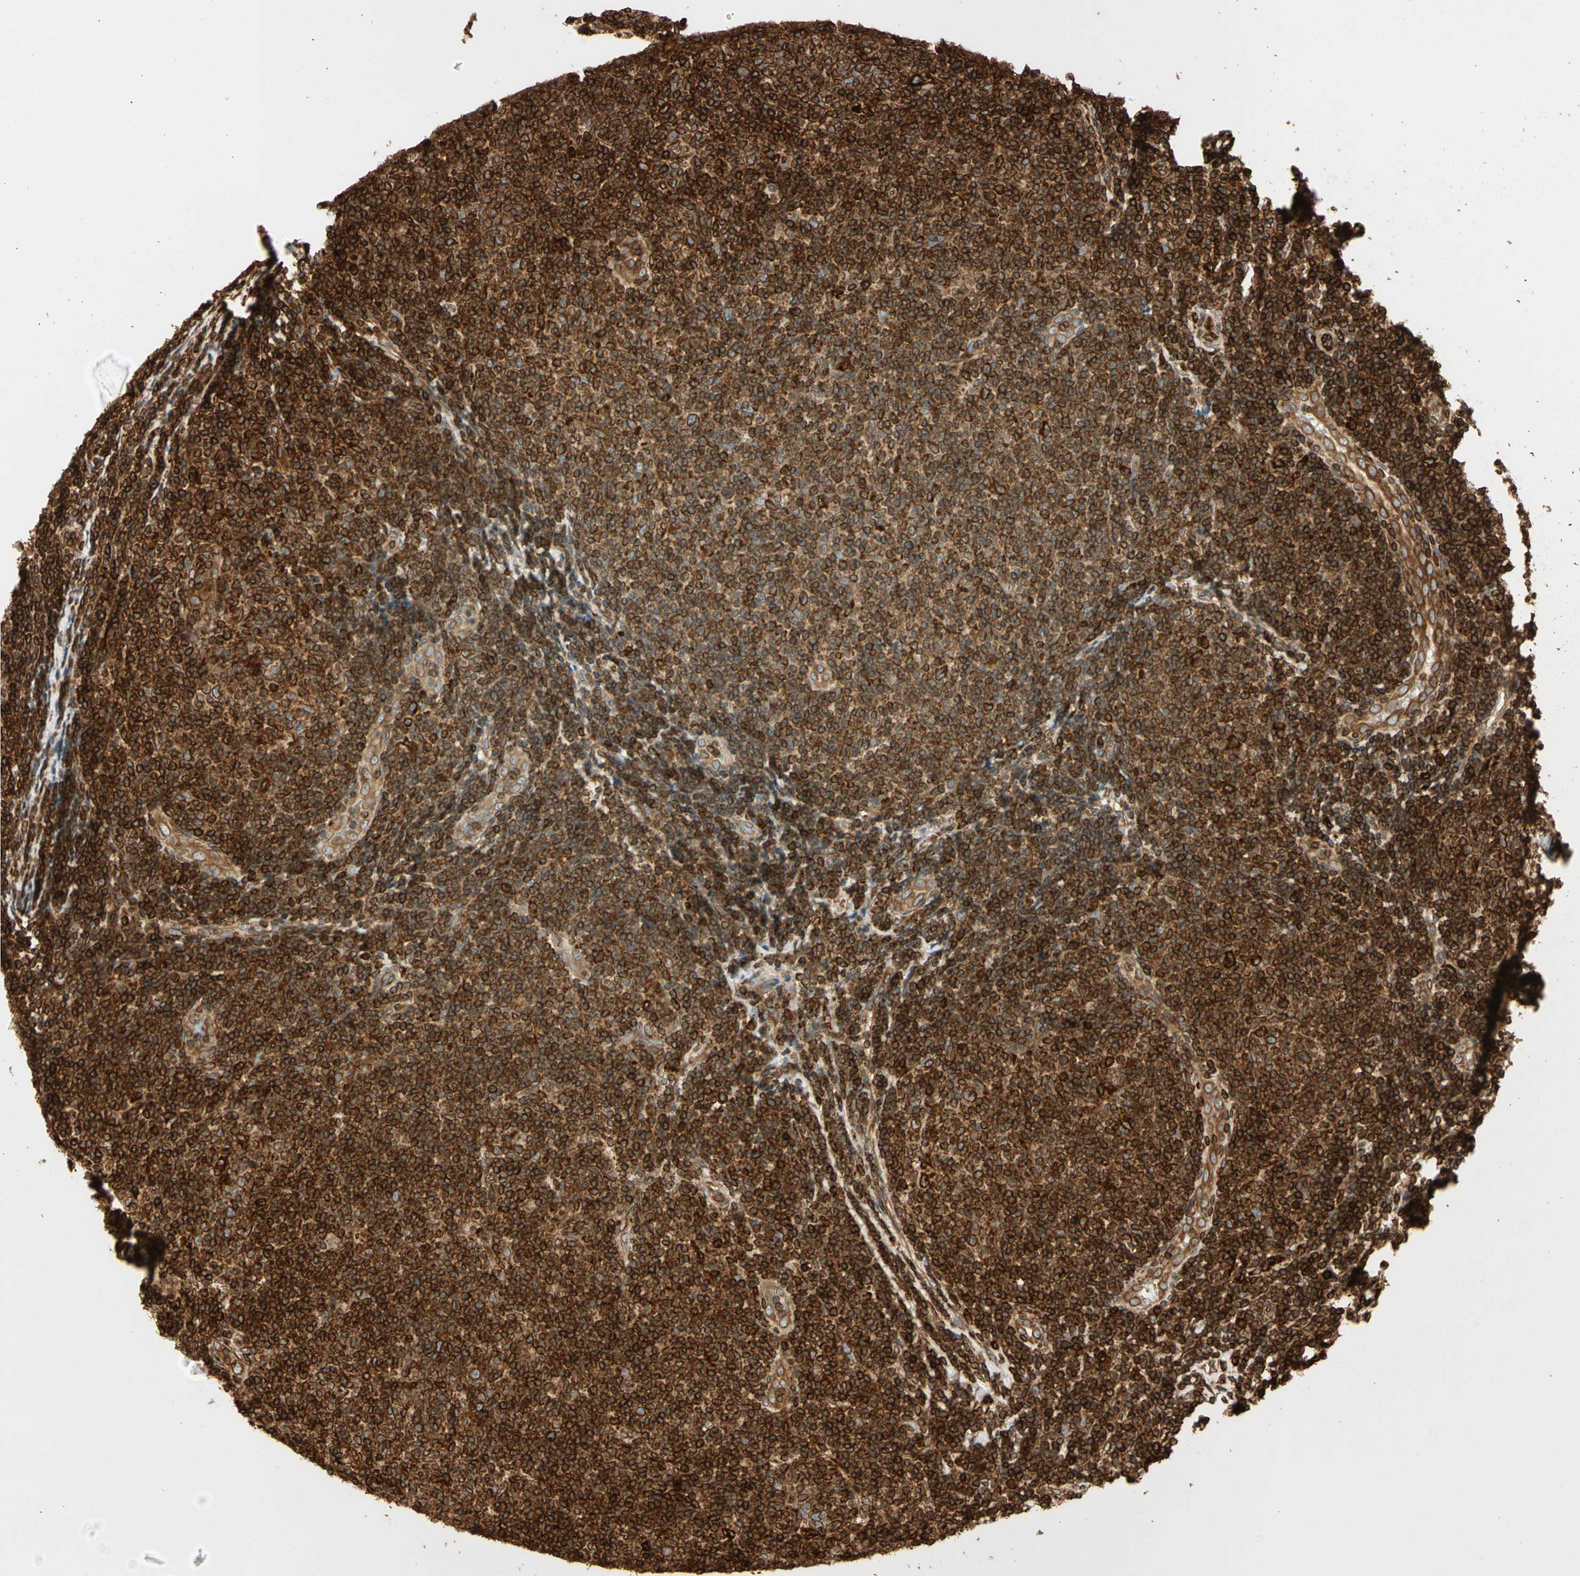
{"staining": {"intensity": "strong", "quantity": ">75%", "location": "cytoplasmic/membranous"}, "tissue": "lymphoma", "cell_type": "Tumor cells", "image_type": "cancer", "snomed": [{"axis": "morphology", "description": "Malignant lymphoma, non-Hodgkin's type, Low grade"}, {"axis": "topography", "description": "Lymph node"}], "caption": "Immunohistochemical staining of lymphoma exhibits high levels of strong cytoplasmic/membranous positivity in about >75% of tumor cells.", "gene": "TAPBP", "patient": {"sex": "male", "age": 83}}